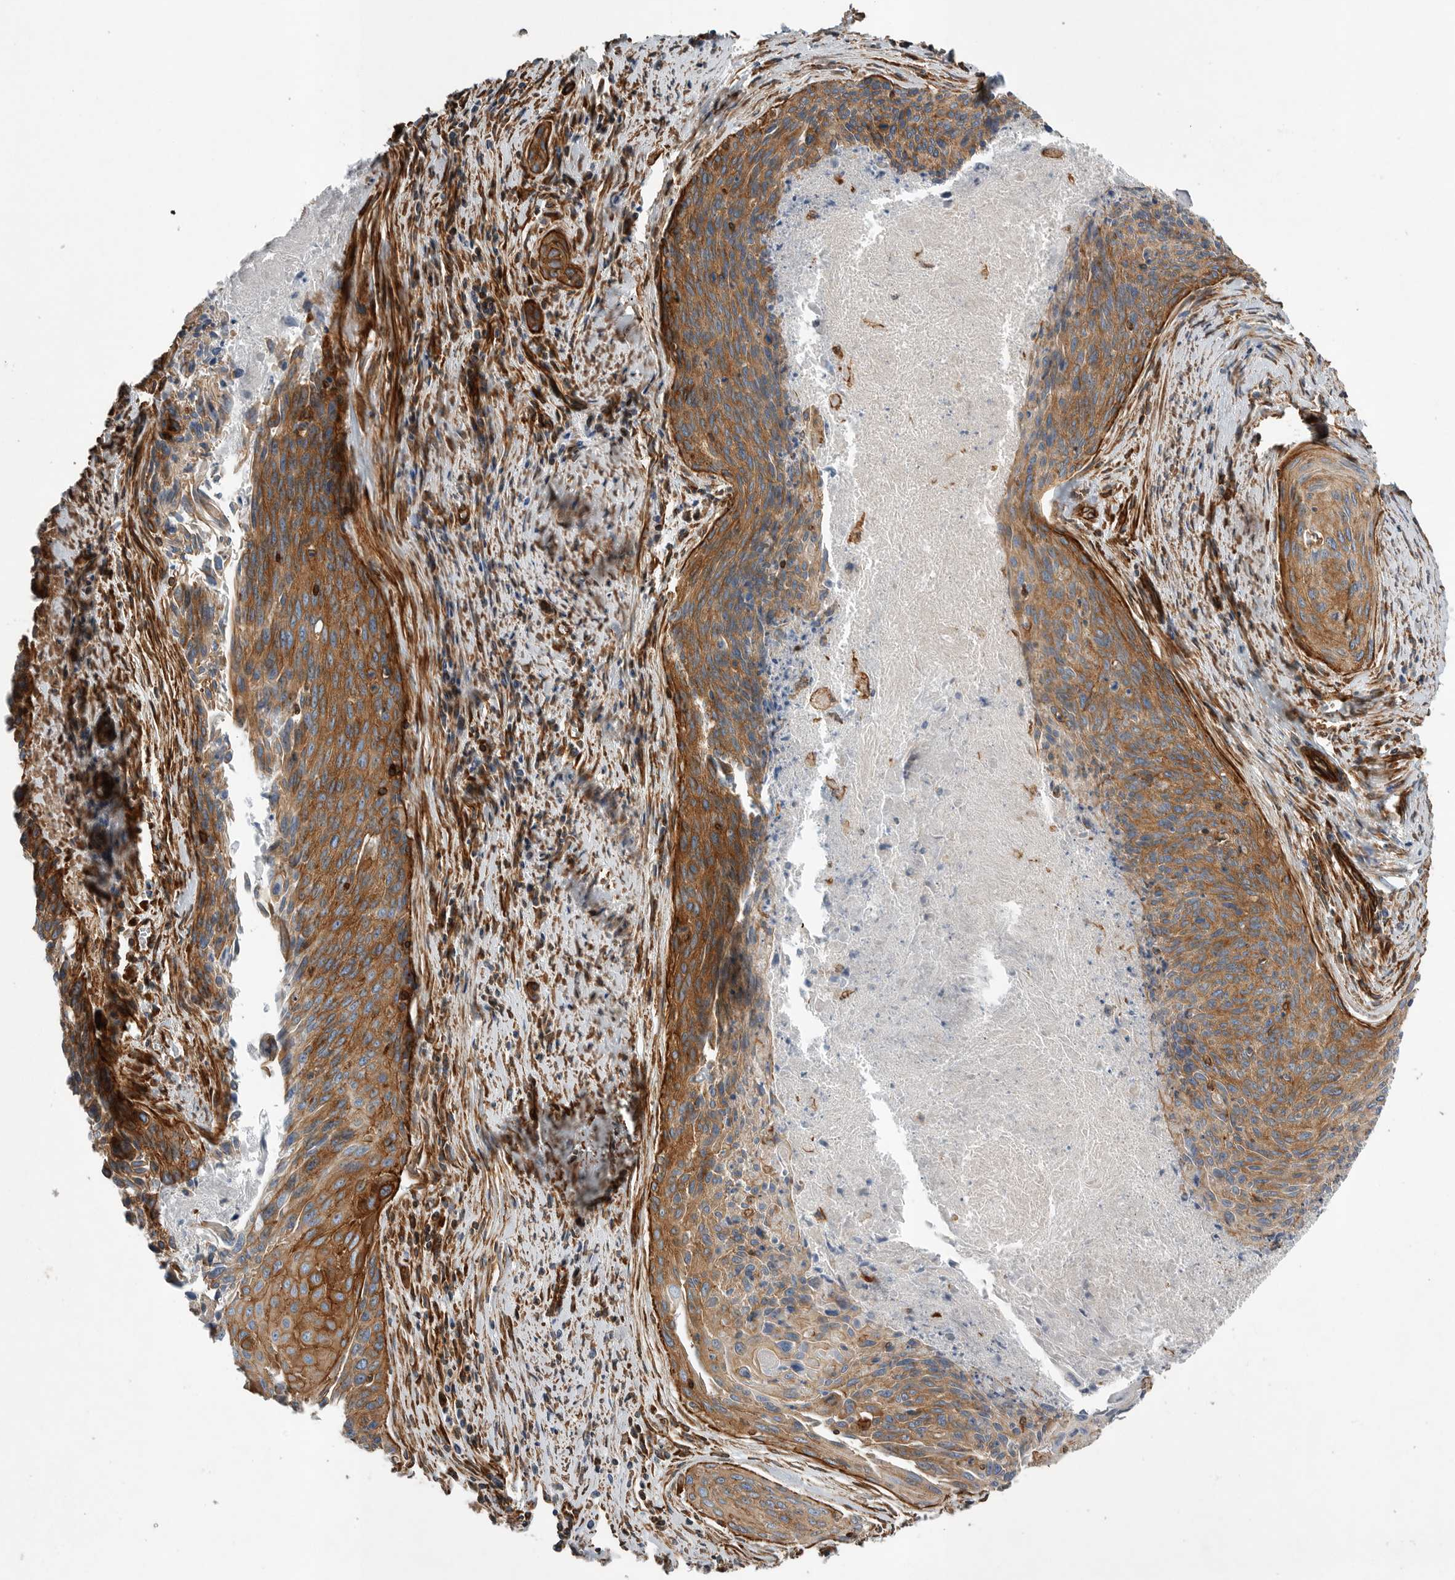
{"staining": {"intensity": "moderate", "quantity": ">75%", "location": "cytoplasmic/membranous"}, "tissue": "cervical cancer", "cell_type": "Tumor cells", "image_type": "cancer", "snomed": [{"axis": "morphology", "description": "Squamous cell carcinoma, NOS"}, {"axis": "topography", "description": "Cervix"}], "caption": "Tumor cells exhibit moderate cytoplasmic/membranous staining in approximately >75% of cells in squamous cell carcinoma (cervical).", "gene": "PLEC", "patient": {"sex": "female", "age": 55}}